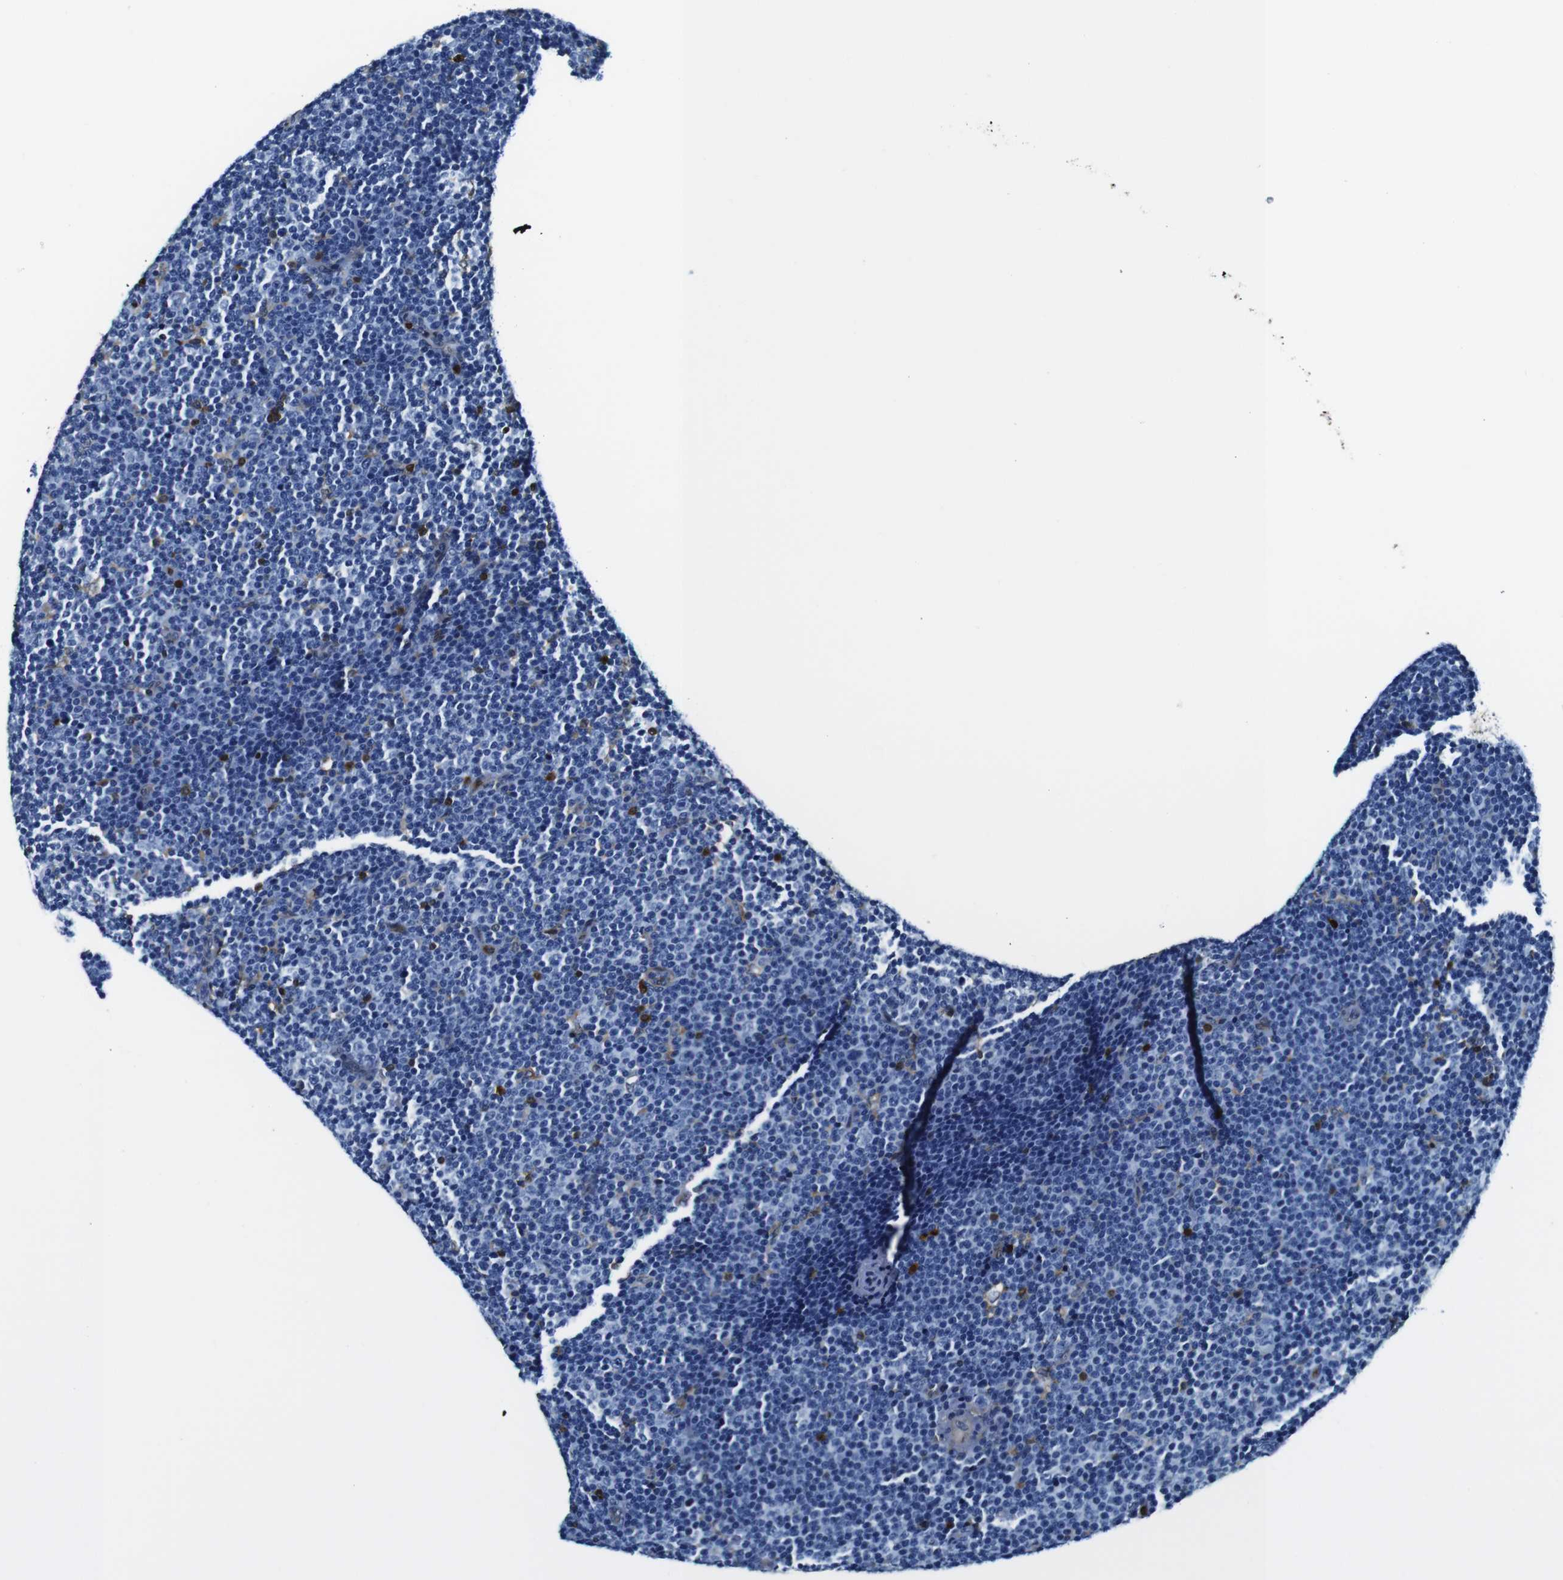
{"staining": {"intensity": "negative", "quantity": "none", "location": "none"}, "tissue": "lymphoma", "cell_type": "Tumor cells", "image_type": "cancer", "snomed": [{"axis": "morphology", "description": "Malignant lymphoma, non-Hodgkin's type, Low grade"}, {"axis": "topography", "description": "Lymph node"}], "caption": "IHC histopathology image of neoplastic tissue: lymphoma stained with DAB displays no significant protein staining in tumor cells.", "gene": "ANXA1", "patient": {"sex": "female", "age": 67}}